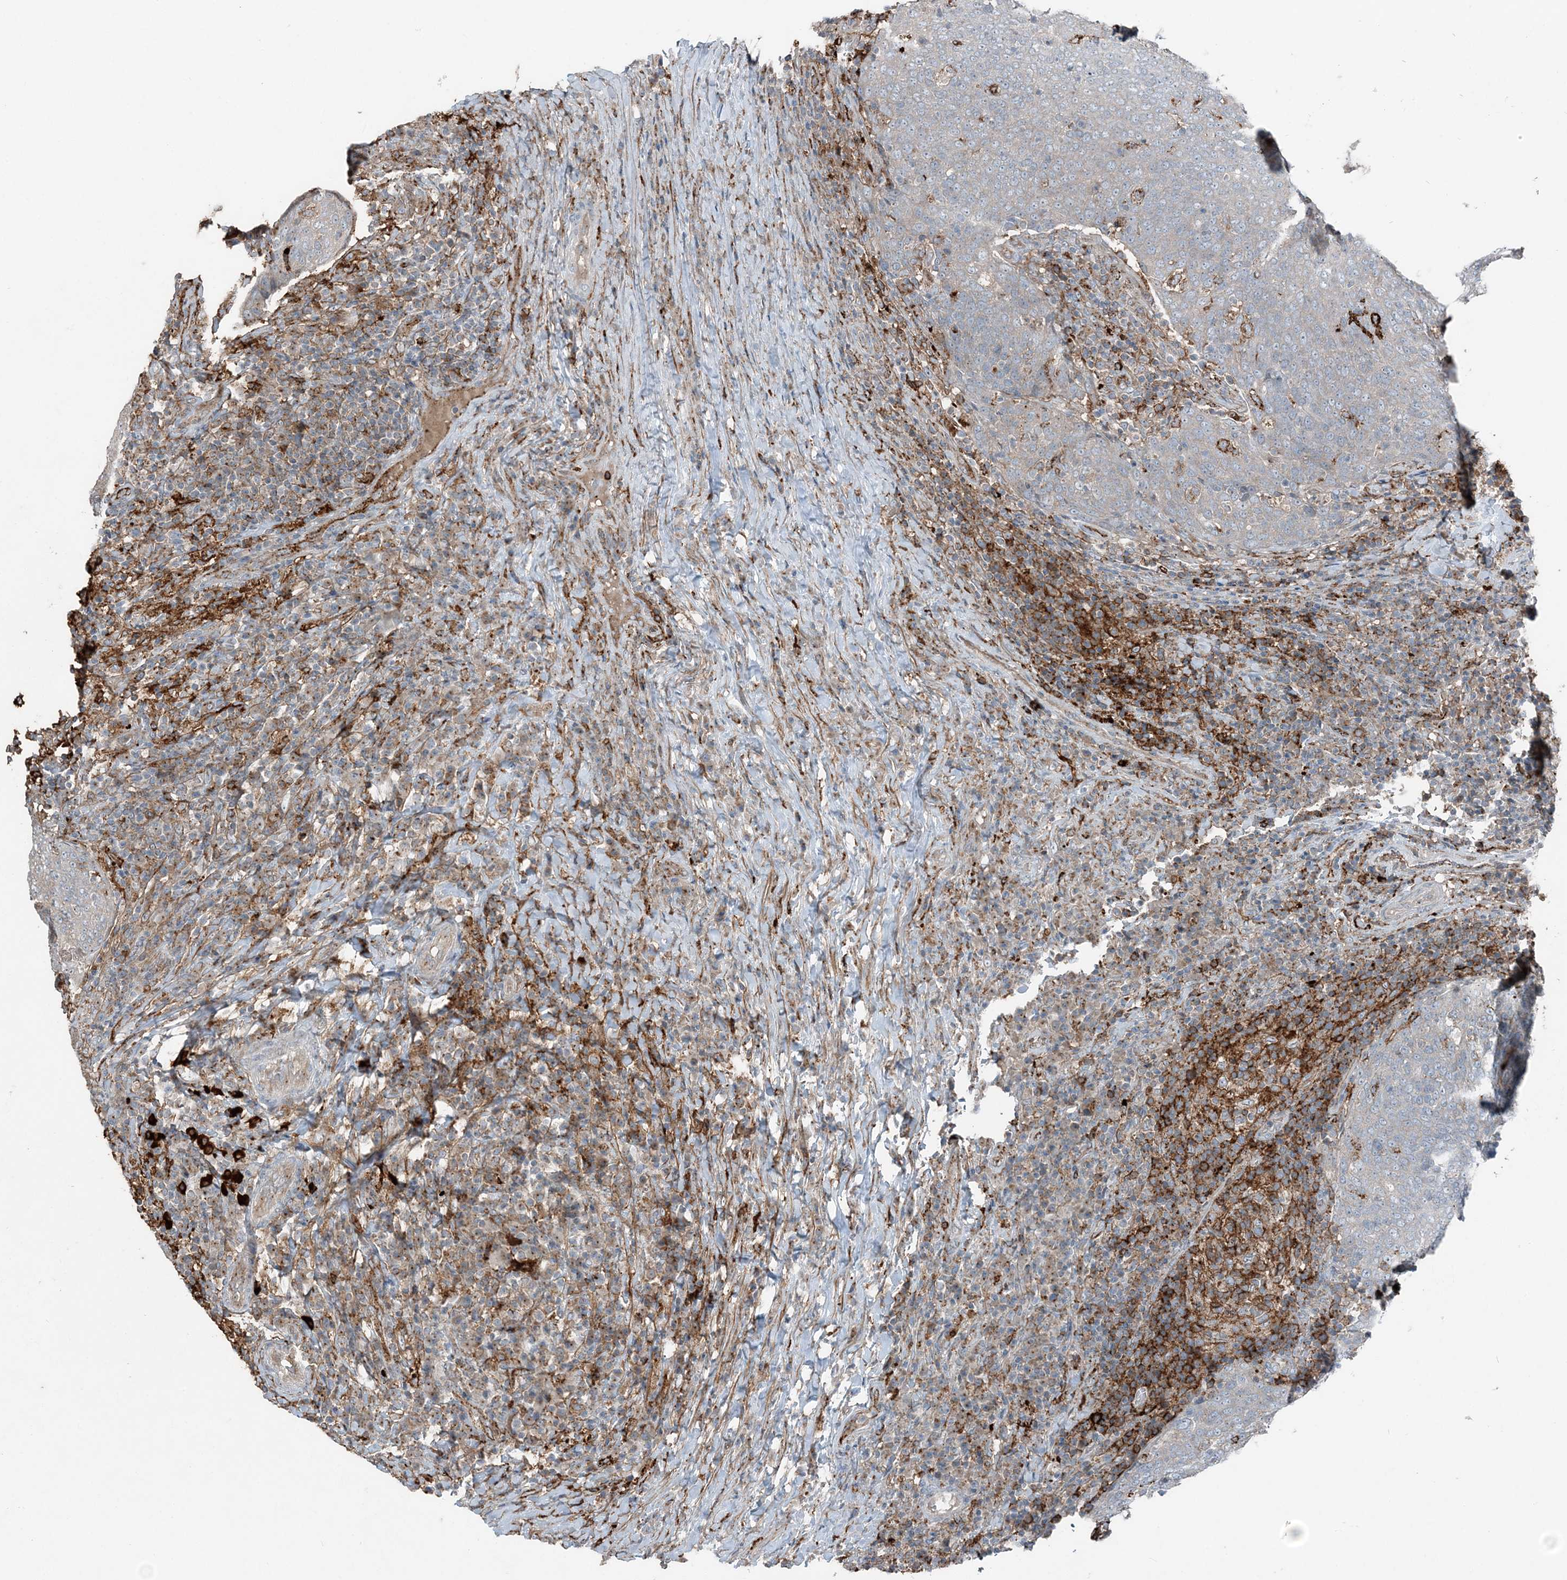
{"staining": {"intensity": "negative", "quantity": "none", "location": "none"}, "tissue": "head and neck cancer", "cell_type": "Tumor cells", "image_type": "cancer", "snomed": [{"axis": "morphology", "description": "Squamous cell carcinoma, NOS"}, {"axis": "morphology", "description": "Squamous cell carcinoma, metastatic, NOS"}, {"axis": "topography", "description": "Lymph node"}, {"axis": "topography", "description": "Head-Neck"}], "caption": "Histopathology image shows no protein positivity in tumor cells of head and neck cancer (squamous cell carcinoma) tissue.", "gene": "KY", "patient": {"sex": "male", "age": 62}}